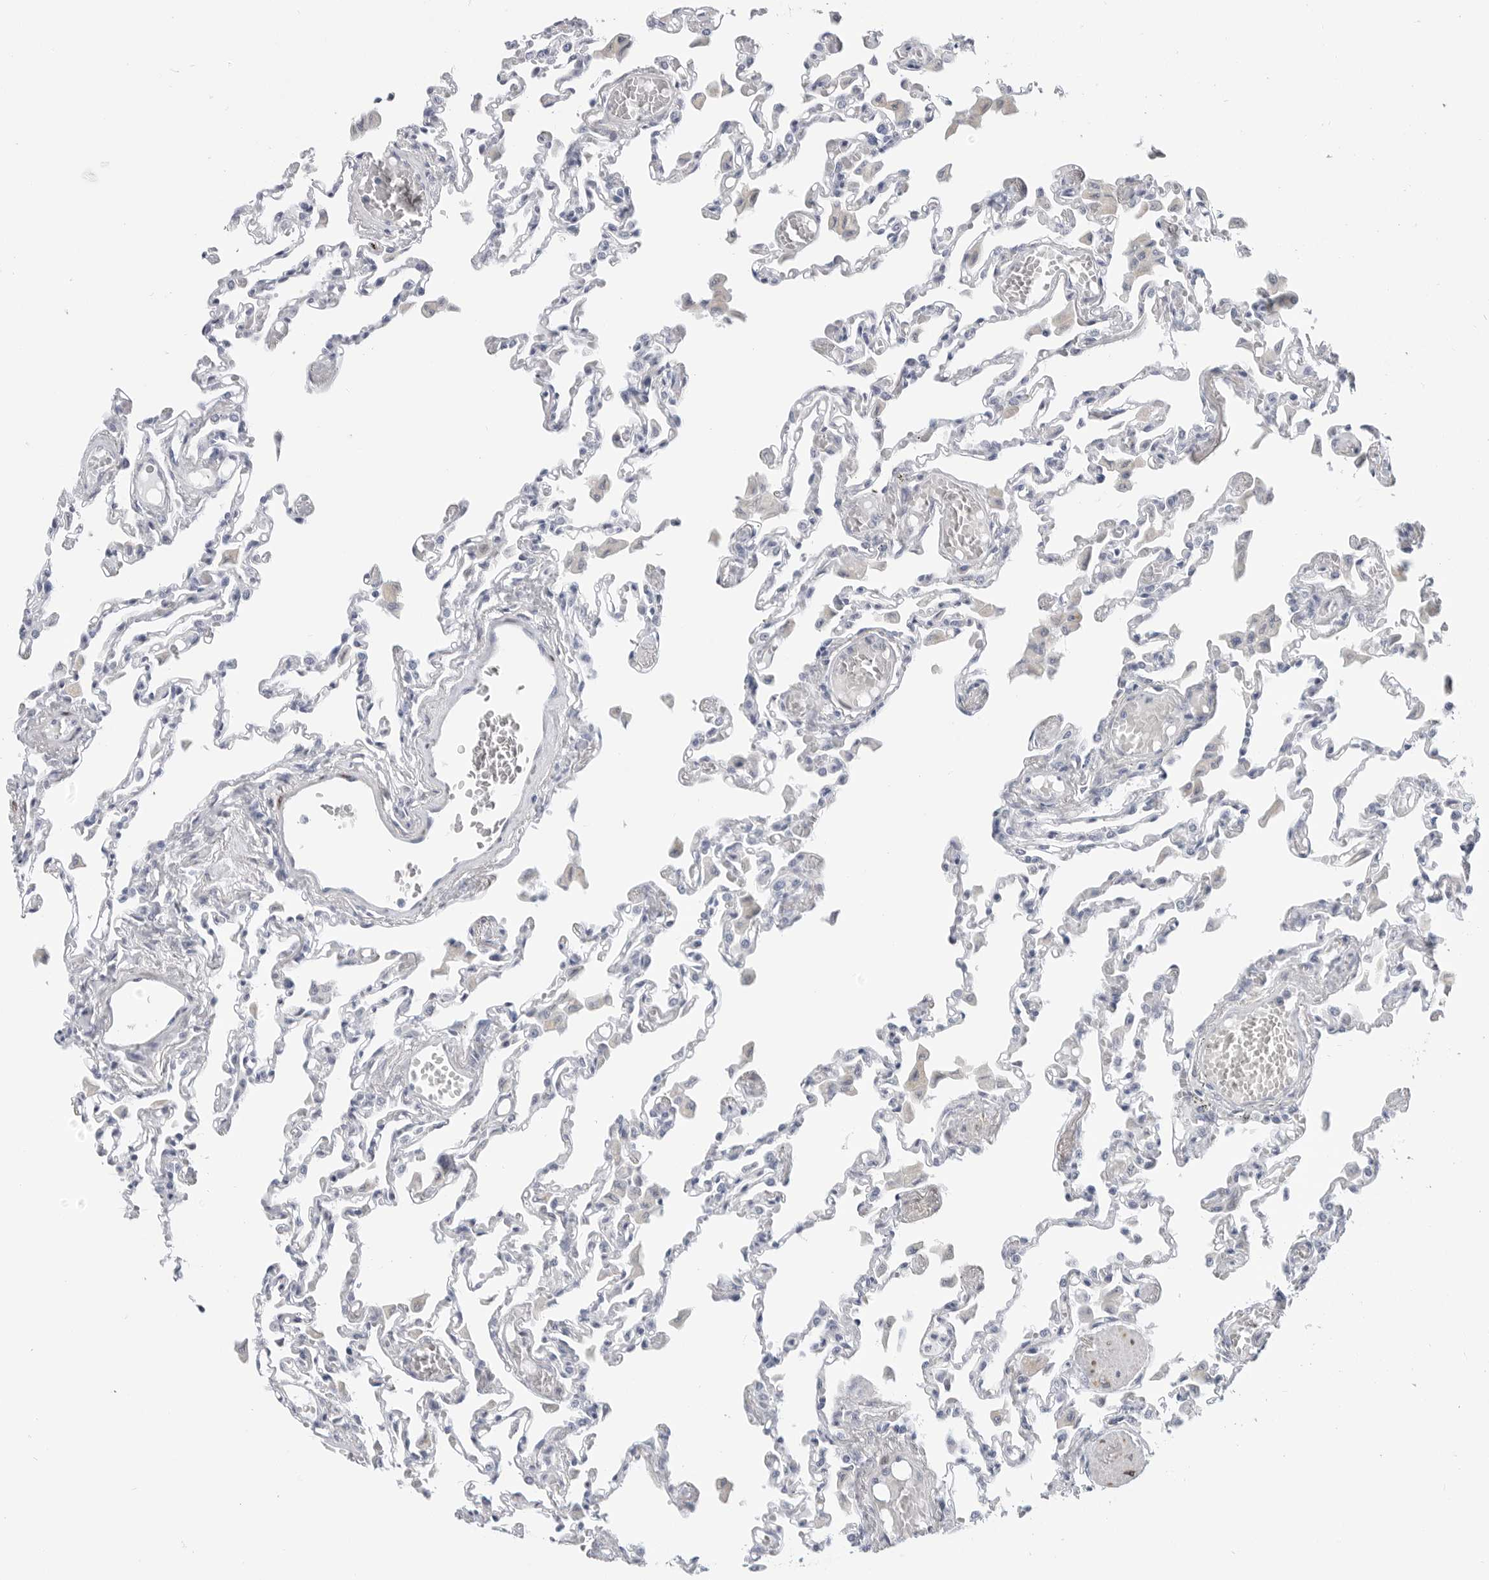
{"staining": {"intensity": "negative", "quantity": "none", "location": "none"}, "tissue": "lung", "cell_type": "Alveolar cells", "image_type": "normal", "snomed": [{"axis": "morphology", "description": "Normal tissue, NOS"}, {"axis": "topography", "description": "Bronchus"}, {"axis": "topography", "description": "Lung"}], "caption": "Immunohistochemical staining of normal lung displays no significant staining in alveolar cells. (DAB (3,3'-diaminobenzidine) immunohistochemistry visualized using brightfield microscopy, high magnification).", "gene": "PLN", "patient": {"sex": "female", "age": 49}}